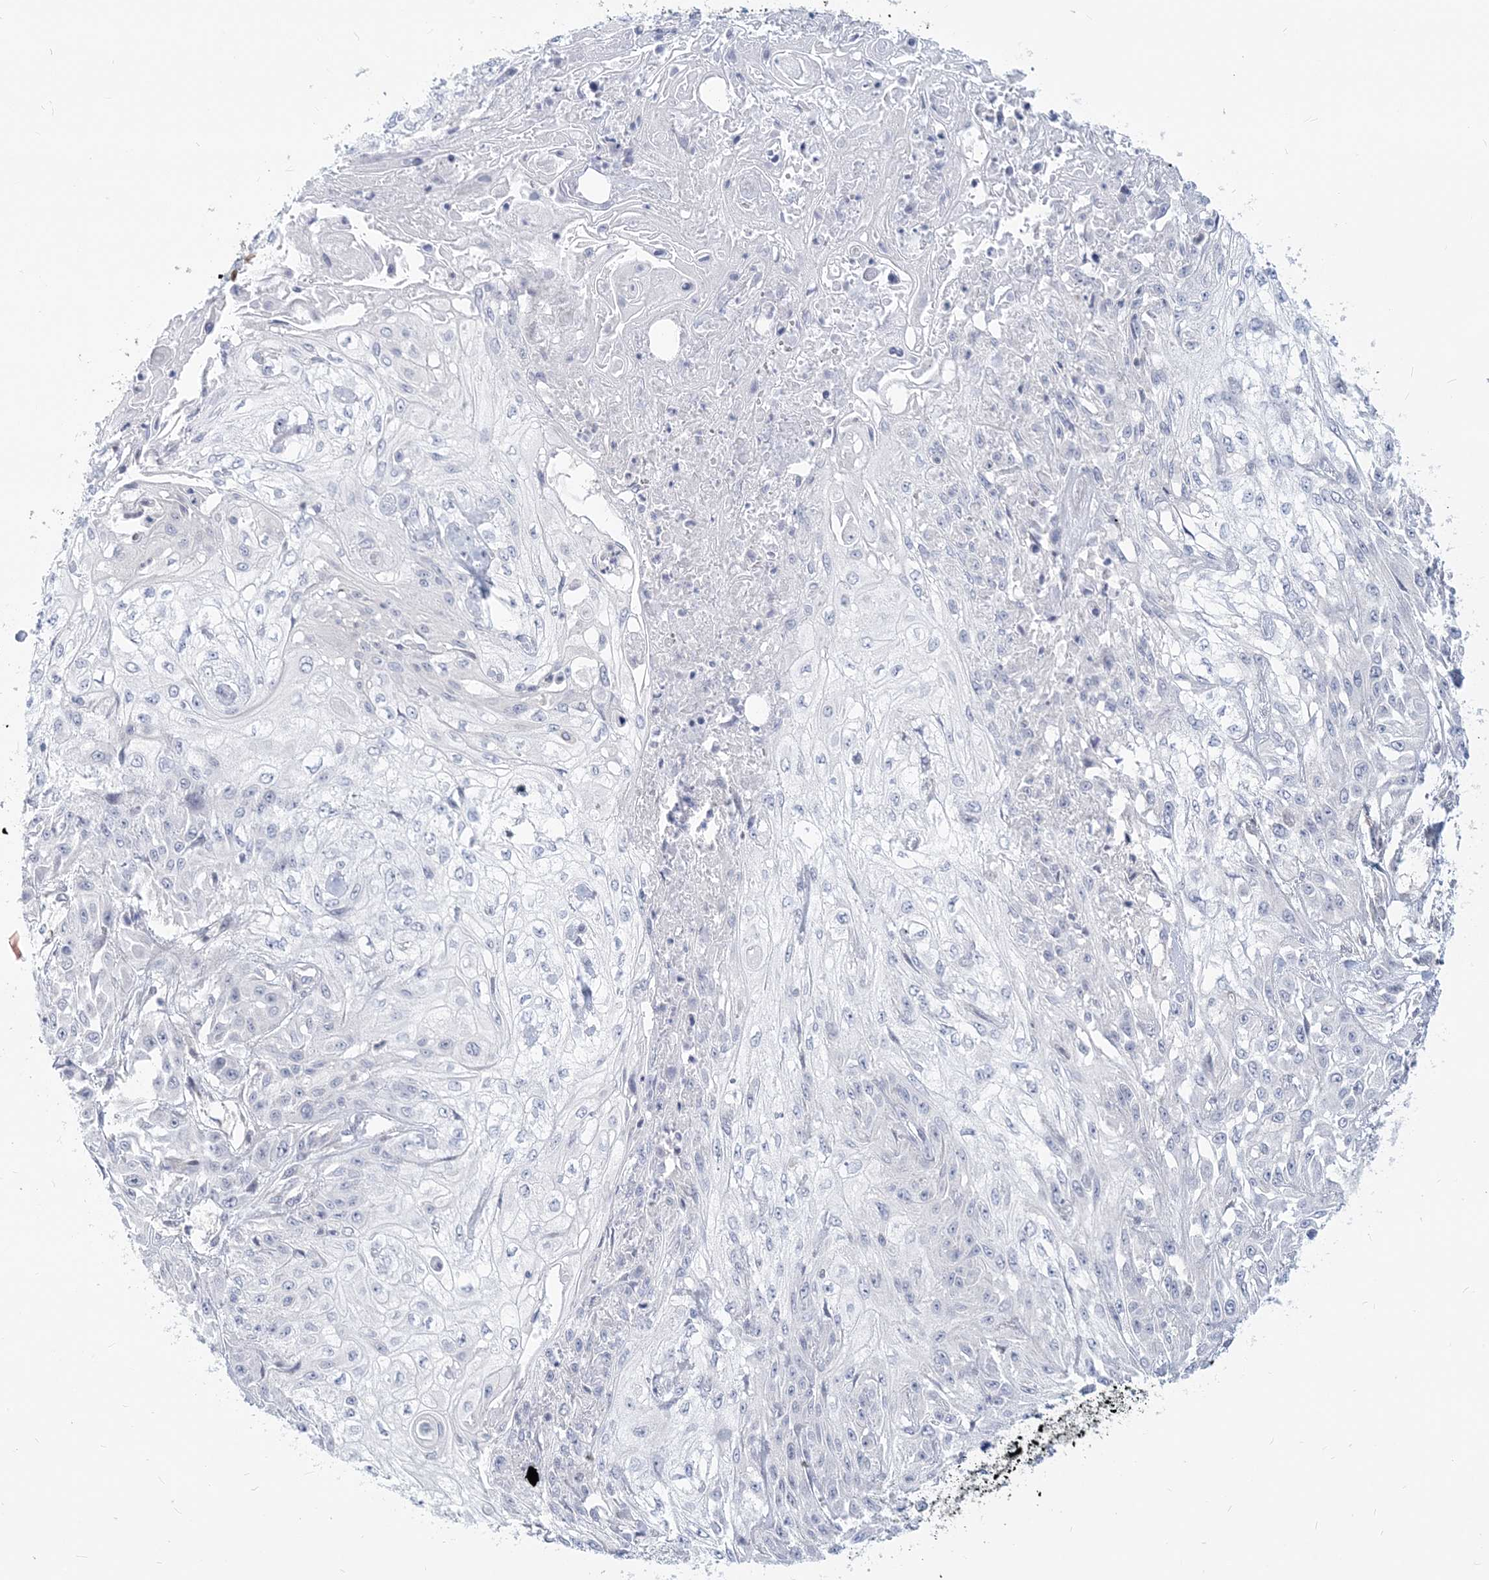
{"staining": {"intensity": "negative", "quantity": "none", "location": "none"}, "tissue": "skin cancer", "cell_type": "Tumor cells", "image_type": "cancer", "snomed": [{"axis": "morphology", "description": "Squamous cell carcinoma, NOS"}, {"axis": "morphology", "description": "Squamous cell carcinoma, metastatic, NOS"}, {"axis": "topography", "description": "Skin"}, {"axis": "topography", "description": "Lymph node"}], "caption": "A high-resolution photomicrograph shows IHC staining of skin cancer (metastatic squamous cell carcinoma), which exhibits no significant staining in tumor cells. The staining is performed using DAB (3,3'-diaminobenzidine) brown chromogen with nuclei counter-stained in using hematoxylin.", "gene": "GMPPA", "patient": {"sex": "male", "age": 75}}